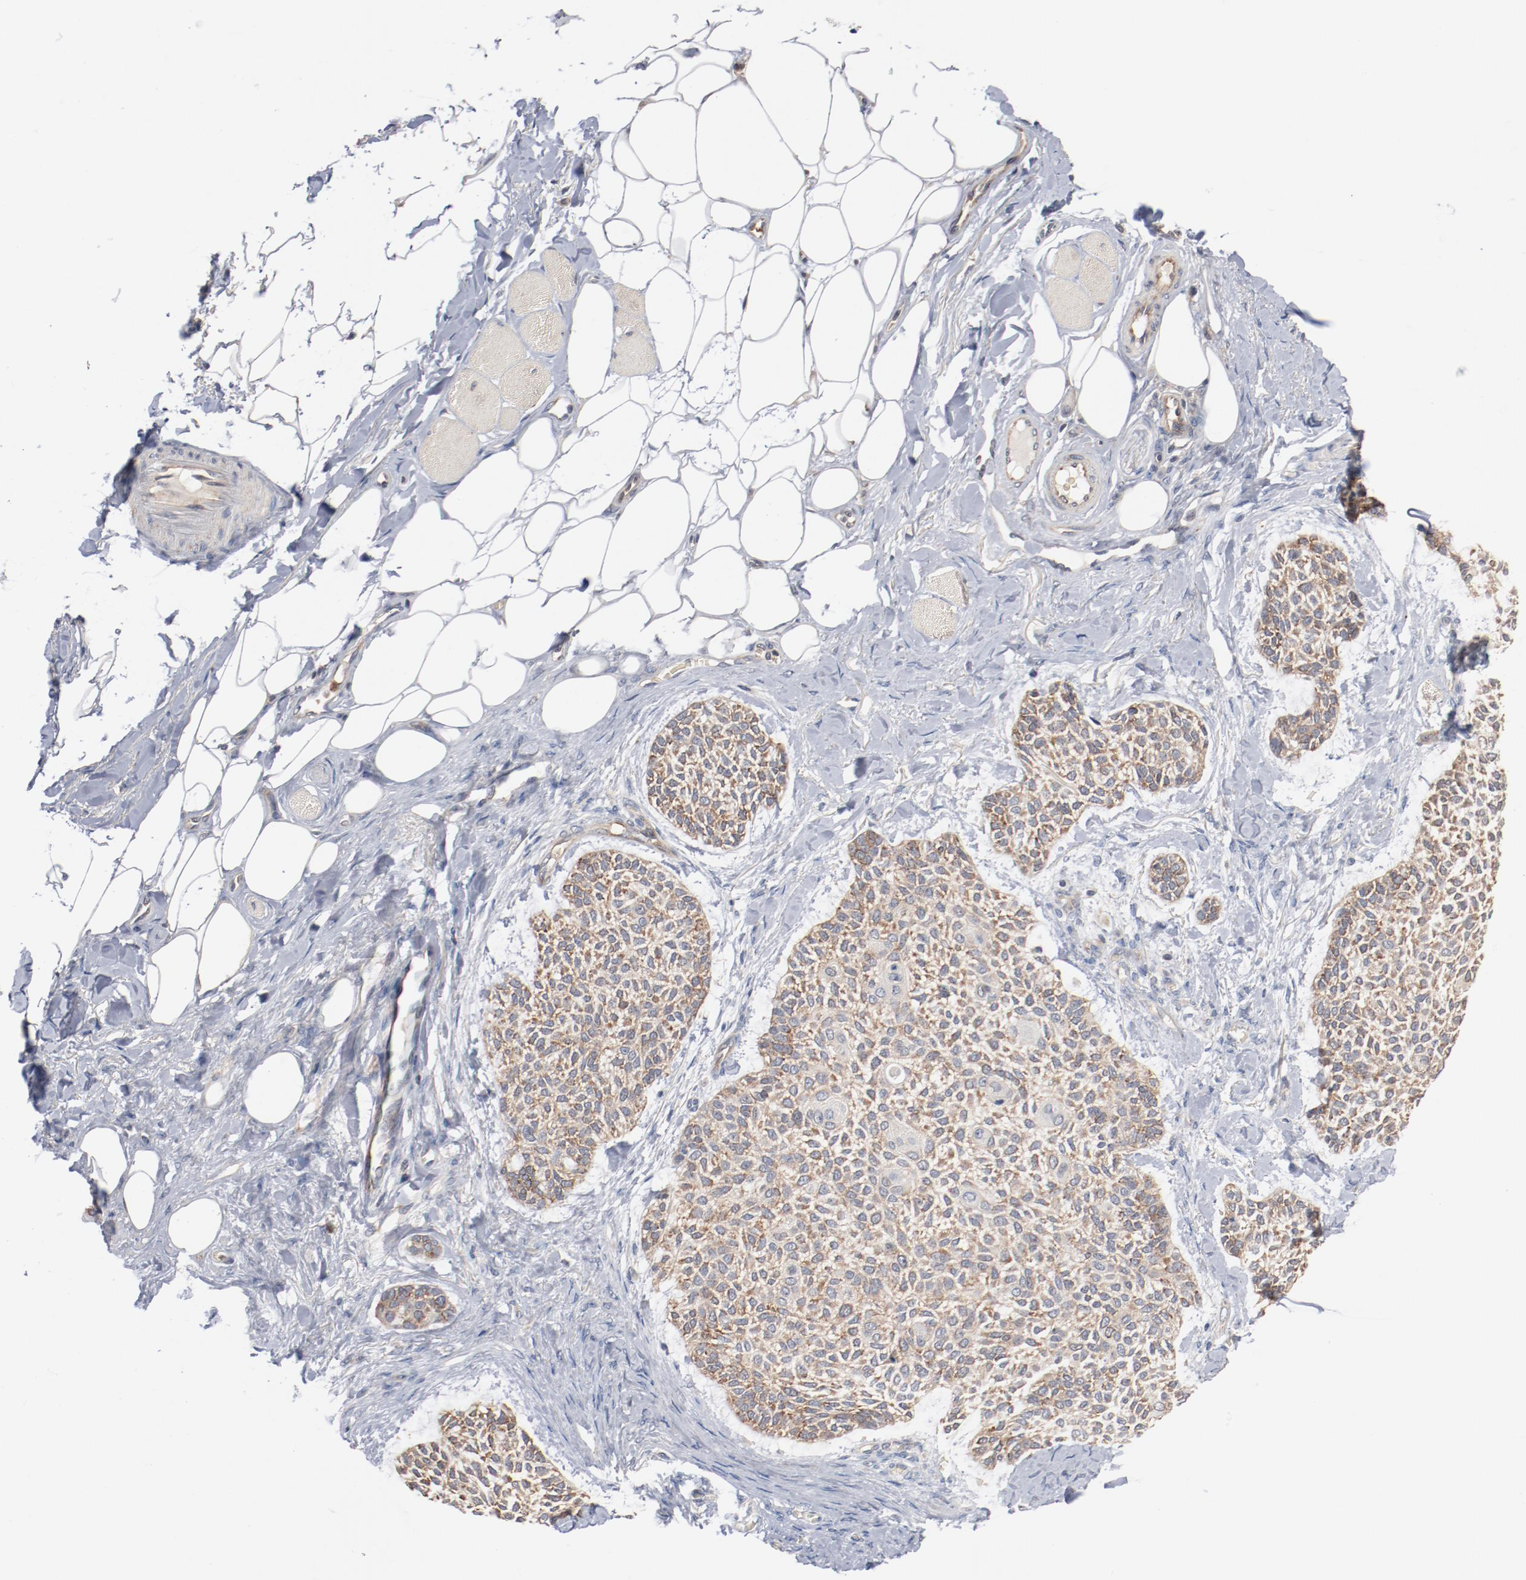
{"staining": {"intensity": "moderate", "quantity": ">75%", "location": "cytoplasmic/membranous"}, "tissue": "skin cancer", "cell_type": "Tumor cells", "image_type": "cancer", "snomed": [{"axis": "morphology", "description": "Normal tissue, NOS"}, {"axis": "morphology", "description": "Basal cell carcinoma"}, {"axis": "topography", "description": "Skin"}], "caption": "Brown immunohistochemical staining in human basal cell carcinoma (skin) reveals moderate cytoplasmic/membranous positivity in about >75% of tumor cells. (Brightfield microscopy of DAB IHC at high magnification).", "gene": "RNASE11", "patient": {"sex": "female", "age": 70}}